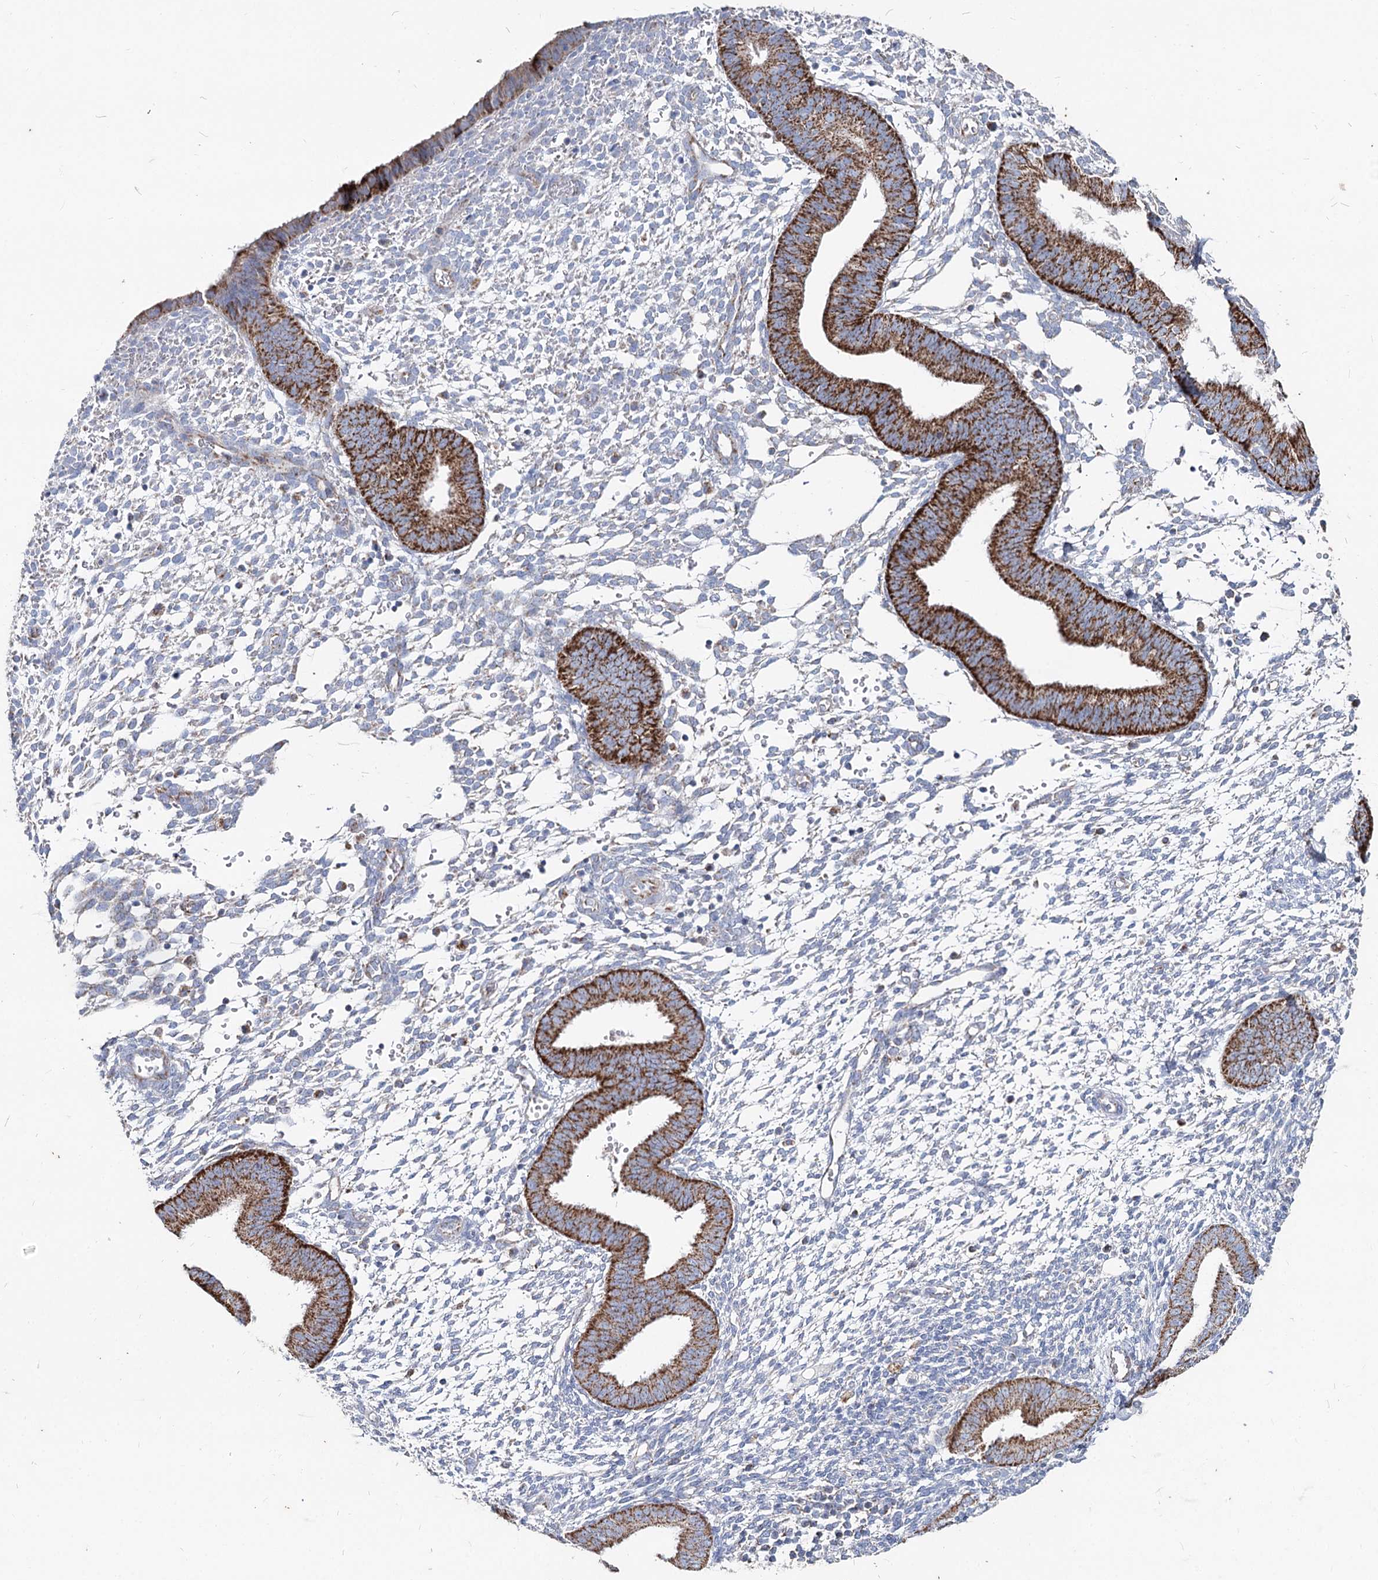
{"staining": {"intensity": "negative", "quantity": "none", "location": "none"}, "tissue": "endometrium", "cell_type": "Cells in endometrial stroma", "image_type": "normal", "snomed": [{"axis": "morphology", "description": "Normal tissue, NOS"}, {"axis": "topography", "description": "Uterus"}, {"axis": "topography", "description": "Endometrium"}], "caption": "A photomicrograph of endometrium stained for a protein exhibits no brown staining in cells in endometrial stroma.", "gene": "MCCC2", "patient": {"sex": "female", "age": 48}}